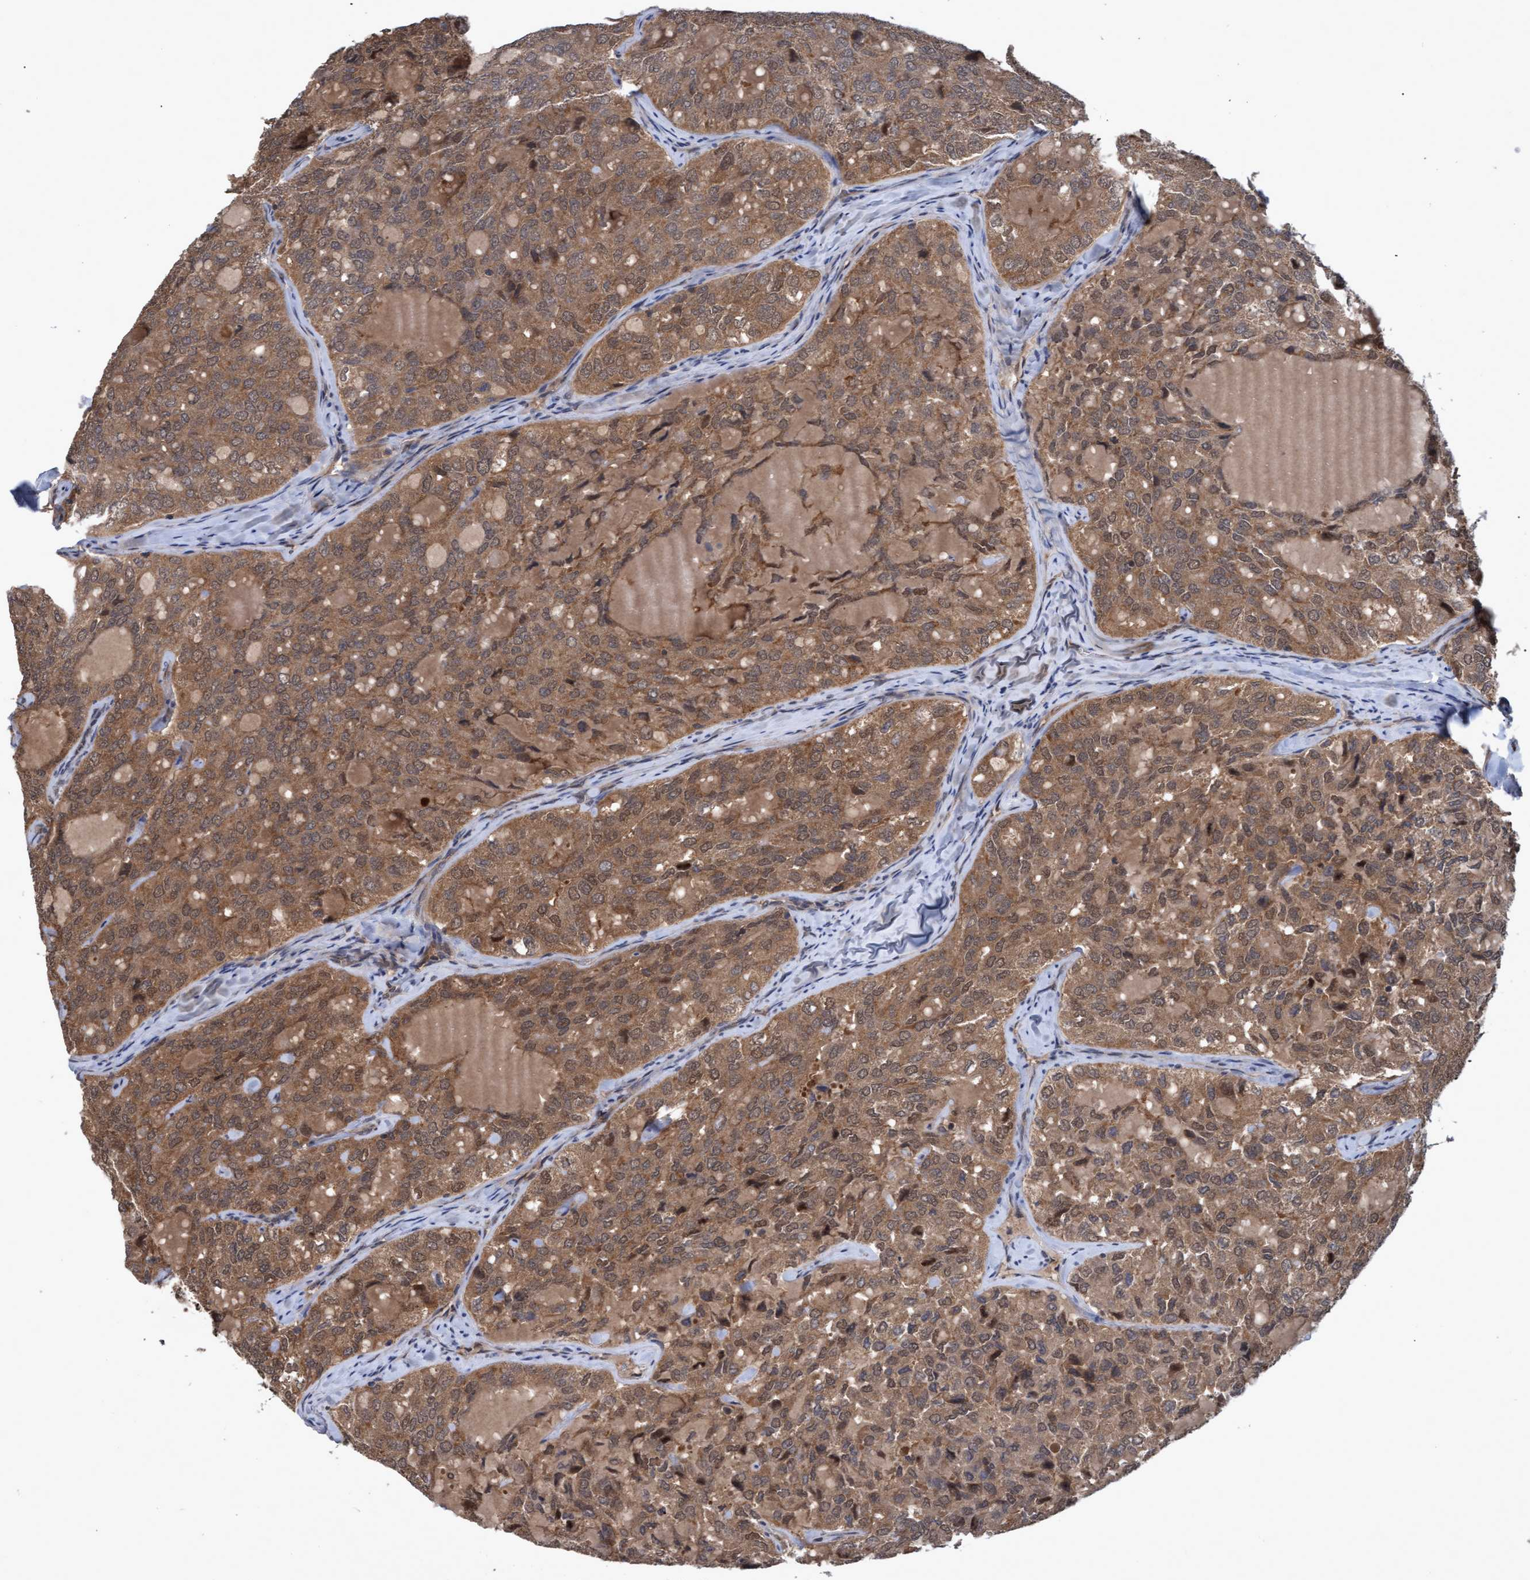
{"staining": {"intensity": "moderate", "quantity": ">75%", "location": "cytoplasmic/membranous,nuclear"}, "tissue": "thyroid cancer", "cell_type": "Tumor cells", "image_type": "cancer", "snomed": [{"axis": "morphology", "description": "Follicular adenoma carcinoma, NOS"}, {"axis": "topography", "description": "Thyroid gland"}], "caption": "High-power microscopy captured an IHC photomicrograph of follicular adenoma carcinoma (thyroid), revealing moderate cytoplasmic/membranous and nuclear staining in approximately >75% of tumor cells.", "gene": "PSMB6", "patient": {"sex": "male", "age": 75}}